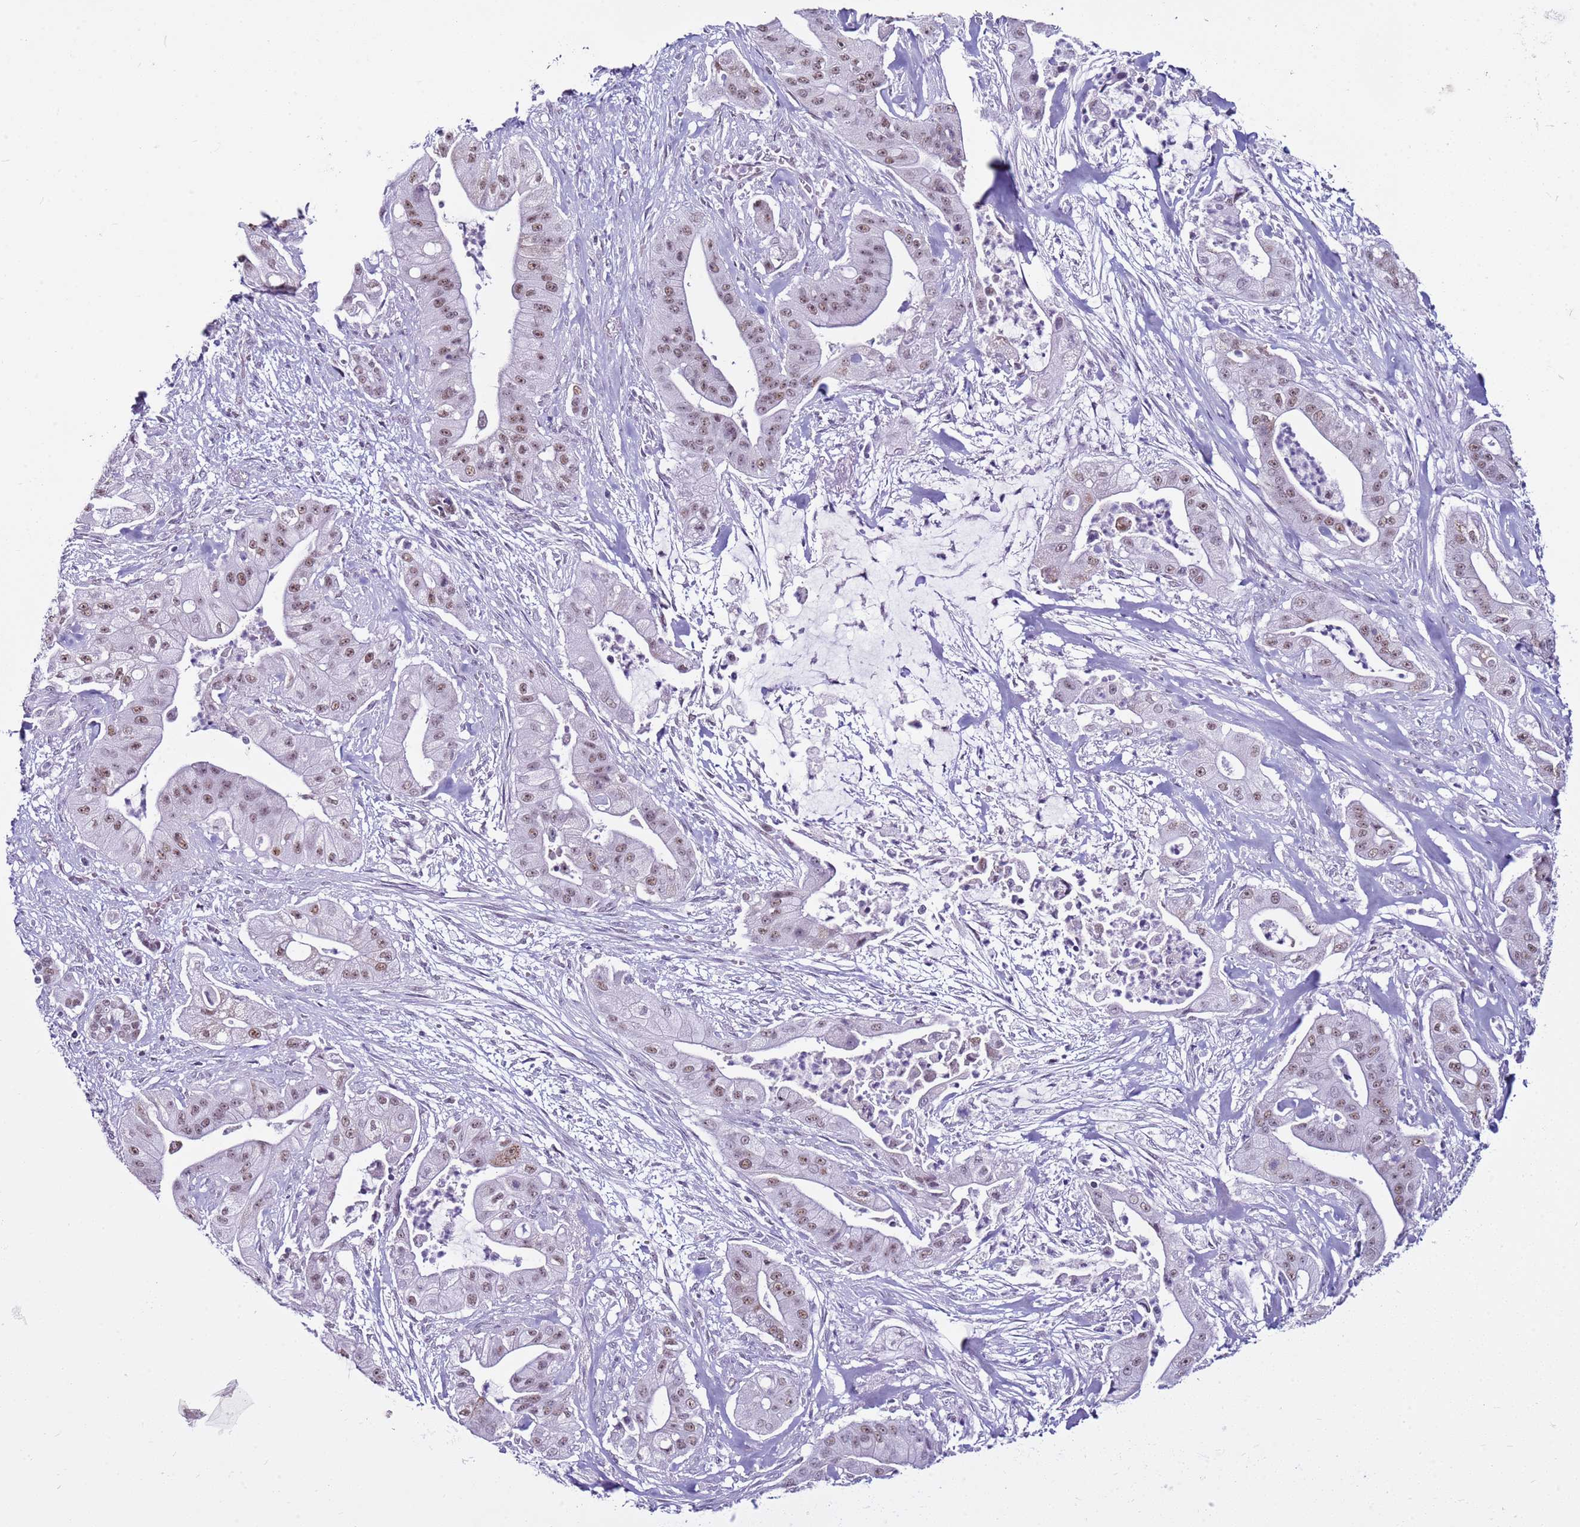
{"staining": {"intensity": "moderate", "quantity": ">75%", "location": "nuclear"}, "tissue": "pancreatic cancer", "cell_type": "Tumor cells", "image_type": "cancer", "snomed": [{"axis": "morphology", "description": "Adenocarcinoma, NOS"}, {"axis": "topography", "description": "Pancreas"}], "caption": "Brown immunohistochemical staining in human pancreatic cancer (adenocarcinoma) exhibits moderate nuclear staining in approximately >75% of tumor cells.", "gene": "DHX15", "patient": {"sex": "male", "age": 57}}